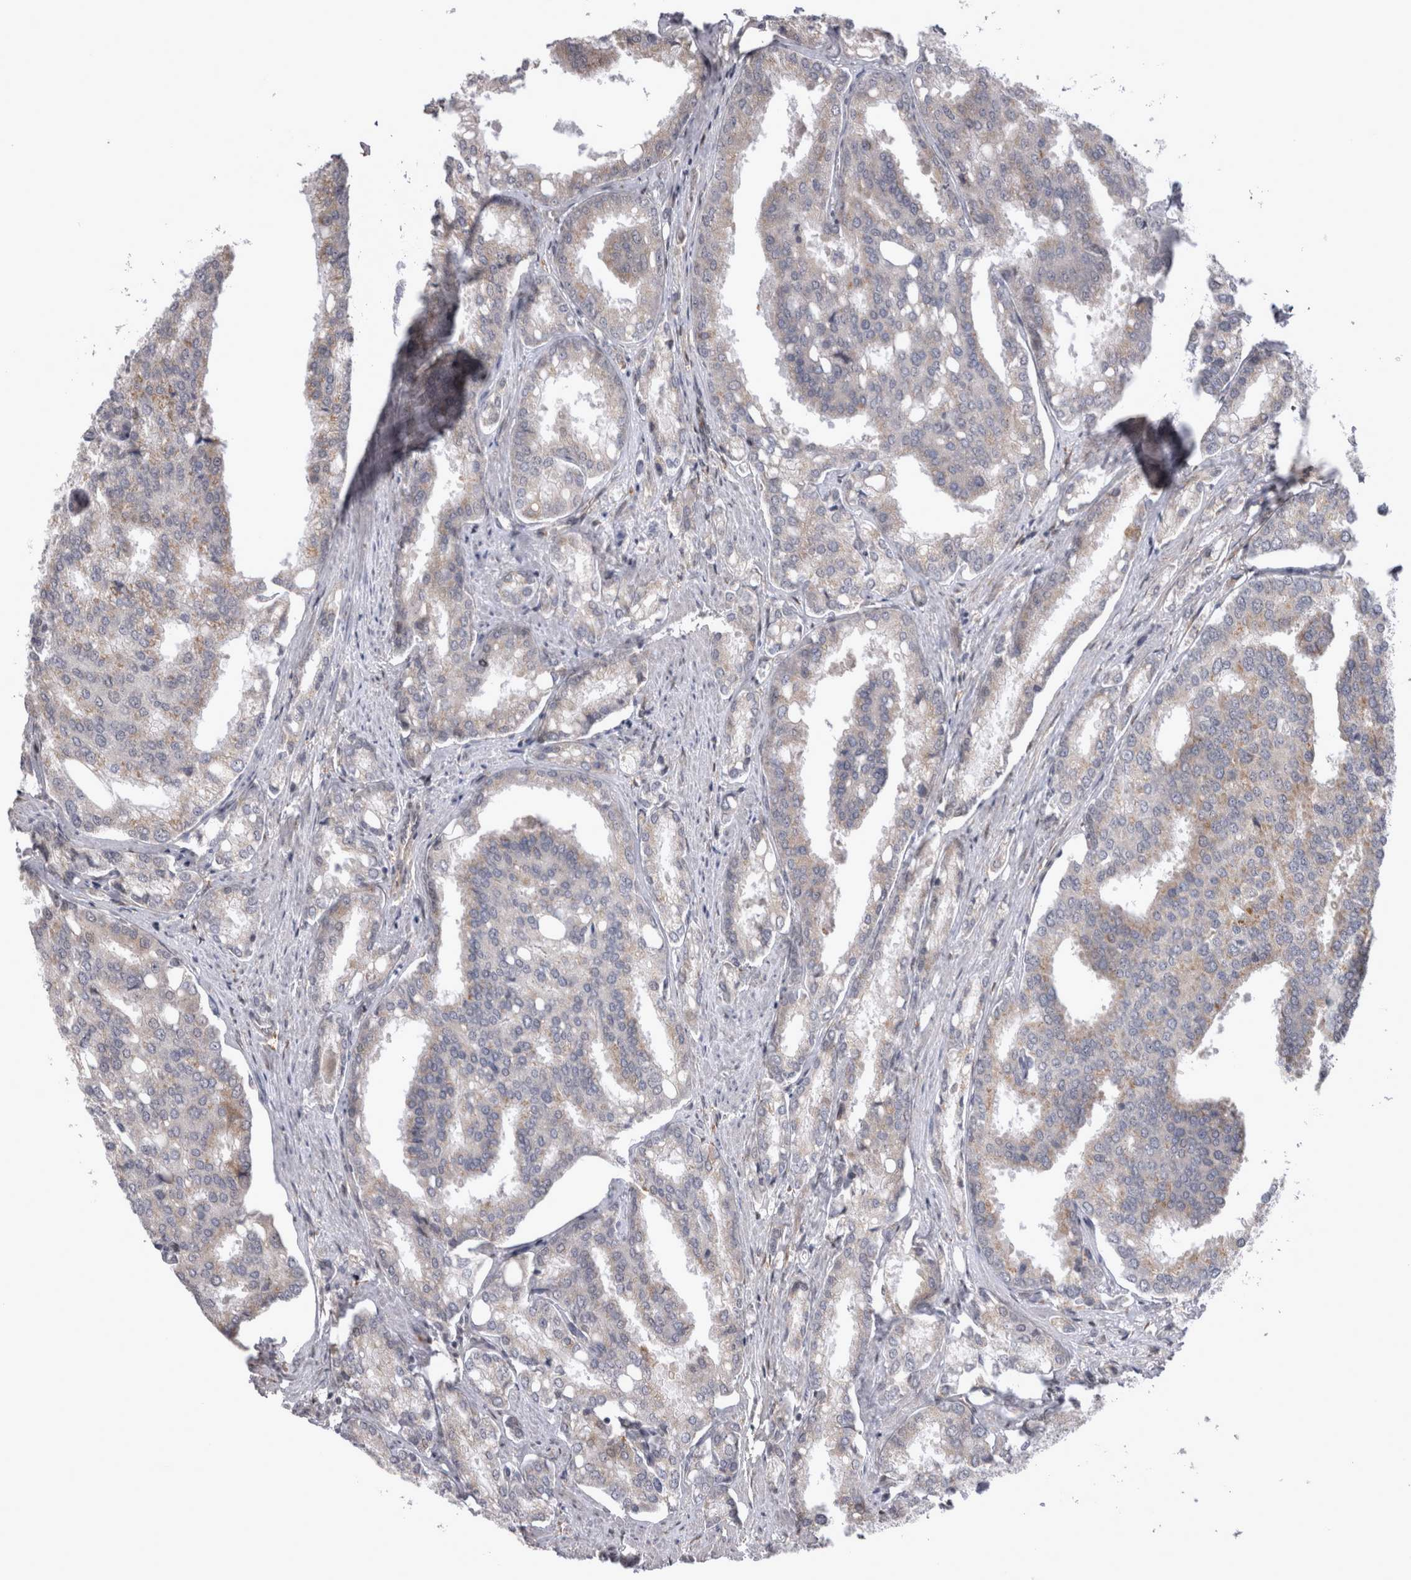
{"staining": {"intensity": "weak", "quantity": "25%-75%", "location": "cytoplasmic/membranous"}, "tissue": "prostate cancer", "cell_type": "Tumor cells", "image_type": "cancer", "snomed": [{"axis": "morphology", "description": "Adenocarcinoma, High grade"}, {"axis": "topography", "description": "Prostate"}], "caption": "Weak cytoplasmic/membranous expression for a protein is identified in approximately 25%-75% of tumor cells of prostate adenocarcinoma (high-grade) using IHC.", "gene": "CHIC2", "patient": {"sex": "male", "age": 50}}